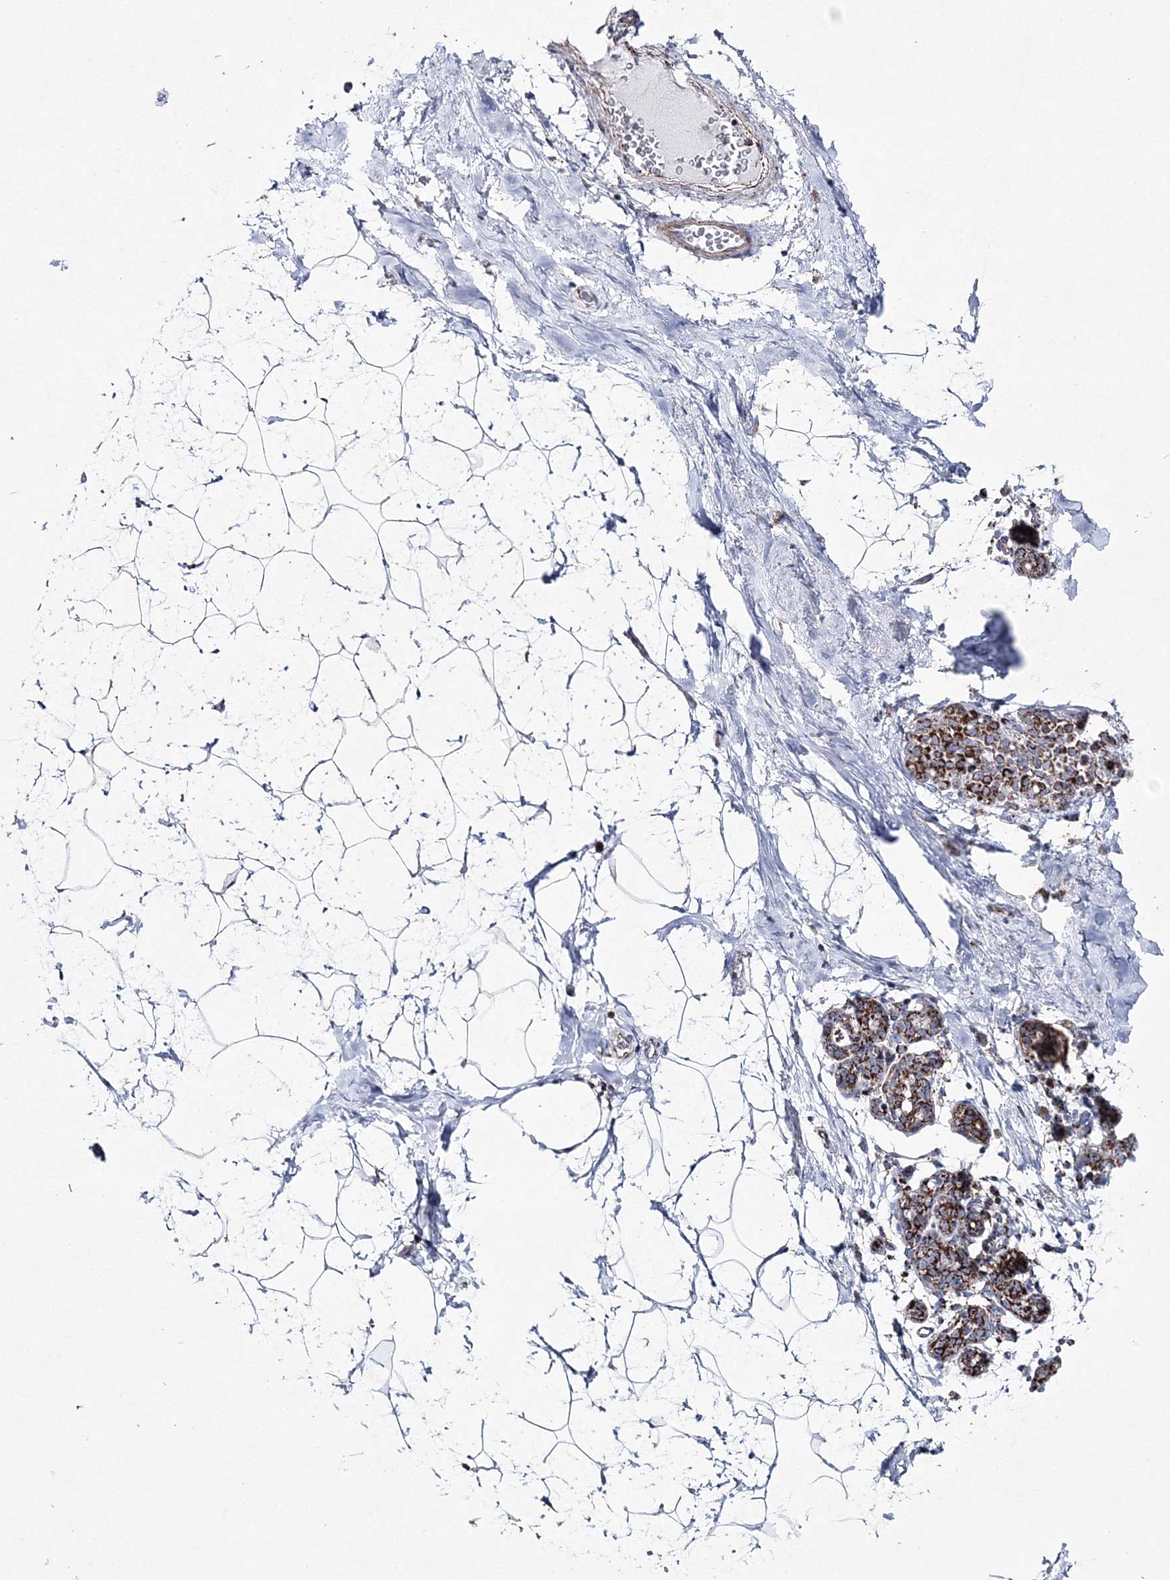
{"staining": {"intensity": "weak", "quantity": ">75%", "location": "cytoplasmic/membranous"}, "tissue": "breast", "cell_type": "Adipocytes", "image_type": "normal", "snomed": [{"axis": "morphology", "description": "Normal tissue, NOS"}, {"axis": "morphology", "description": "Lobular carcinoma"}, {"axis": "topography", "description": "Breast"}], "caption": "Breast stained with DAB (3,3'-diaminobenzidine) IHC shows low levels of weak cytoplasmic/membranous expression in approximately >75% of adipocytes. Using DAB (3,3'-diaminobenzidine) (brown) and hematoxylin (blue) stains, captured at high magnification using brightfield microscopy.", "gene": "HIBCH", "patient": {"sex": "female", "age": 62}}